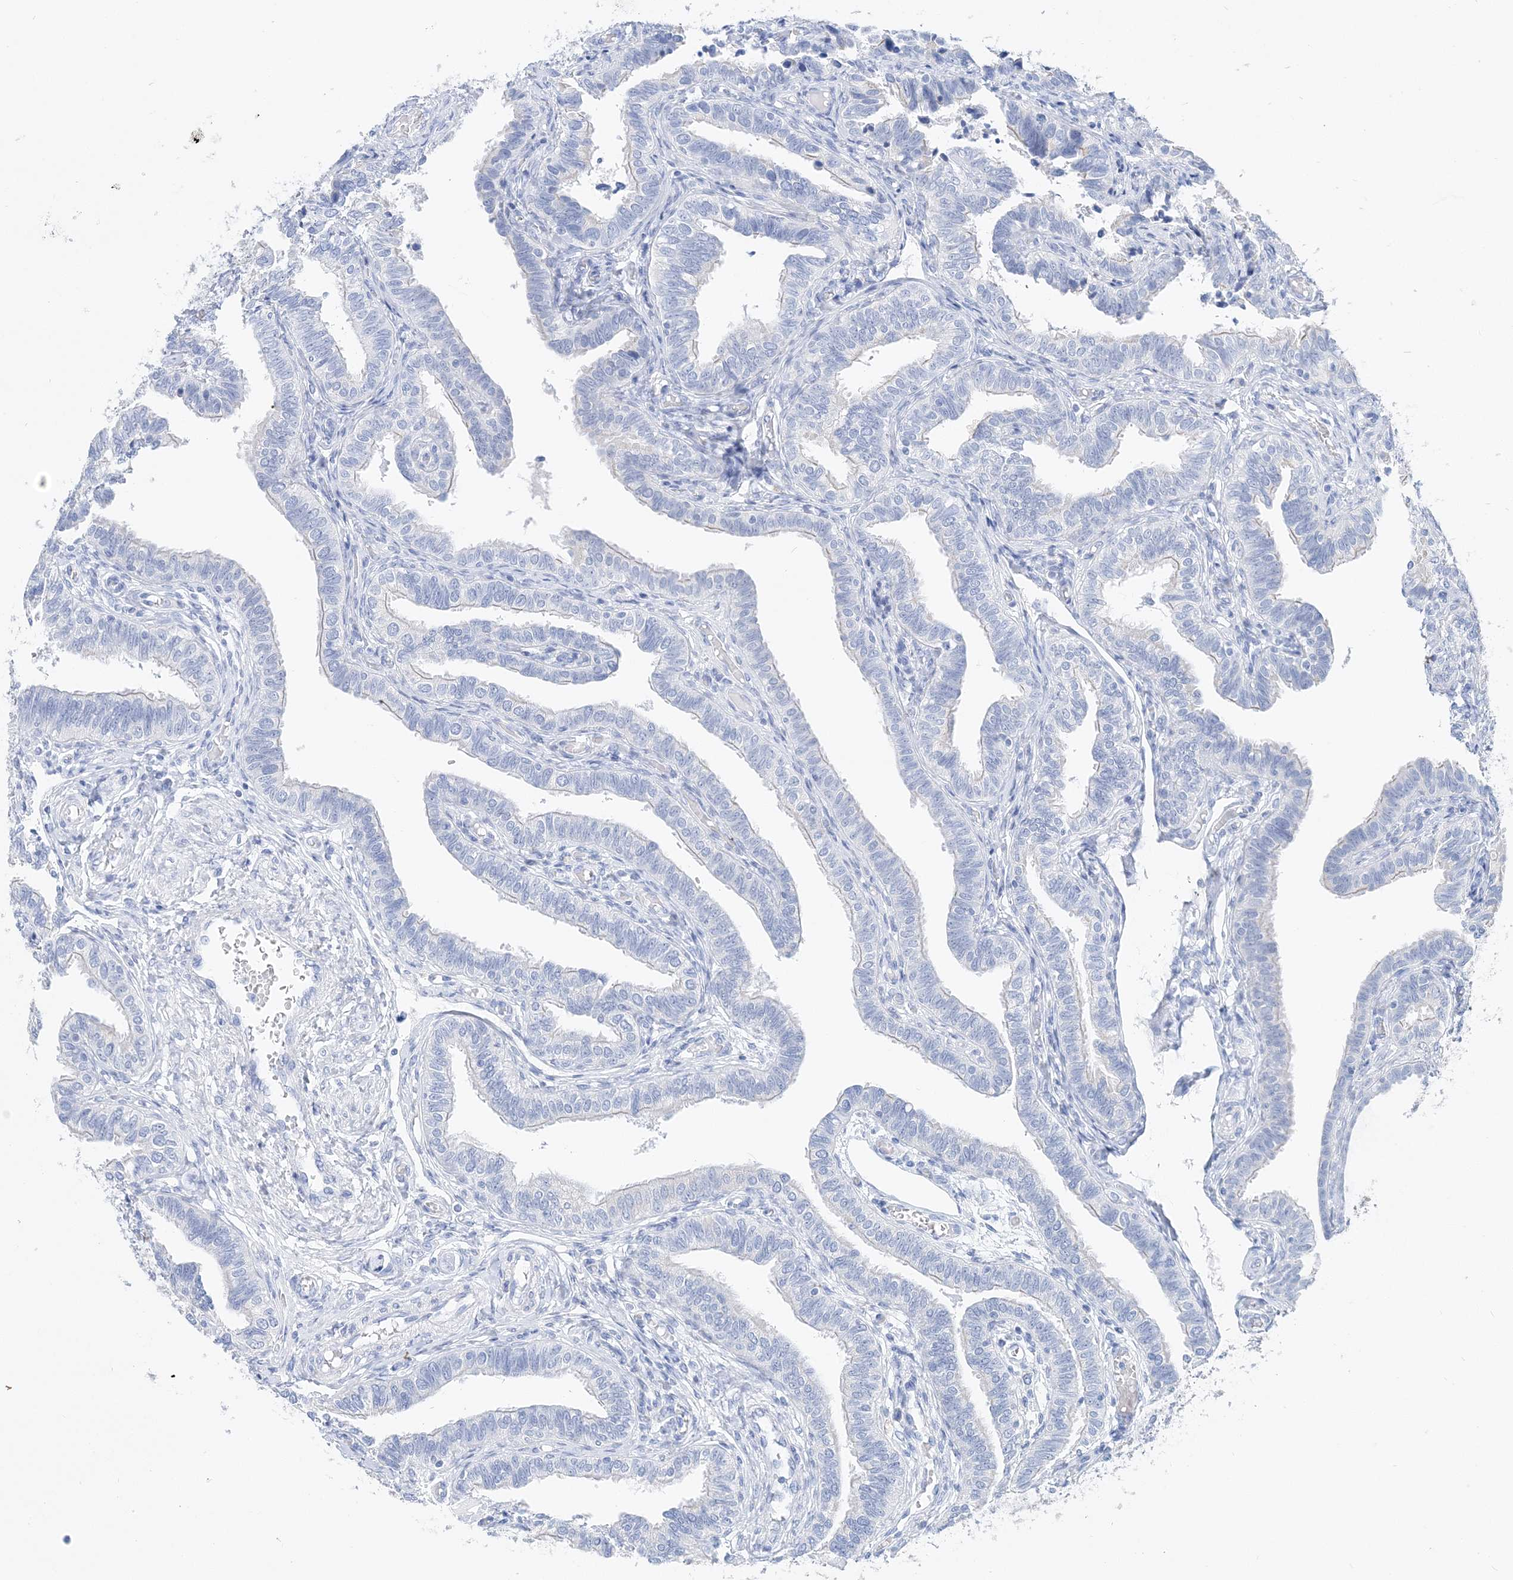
{"staining": {"intensity": "negative", "quantity": "none", "location": "none"}, "tissue": "fallopian tube", "cell_type": "Glandular cells", "image_type": "normal", "snomed": [{"axis": "morphology", "description": "Normal tissue, NOS"}, {"axis": "topography", "description": "Fallopian tube"}], "caption": "There is no significant staining in glandular cells of fallopian tube. (DAB (3,3'-diaminobenzidine) immunohistochemistry (IHC) with hematoxylin counter stain).", "gene": "TSPYL6", "patient": {"sex": "female", "age": 39}}